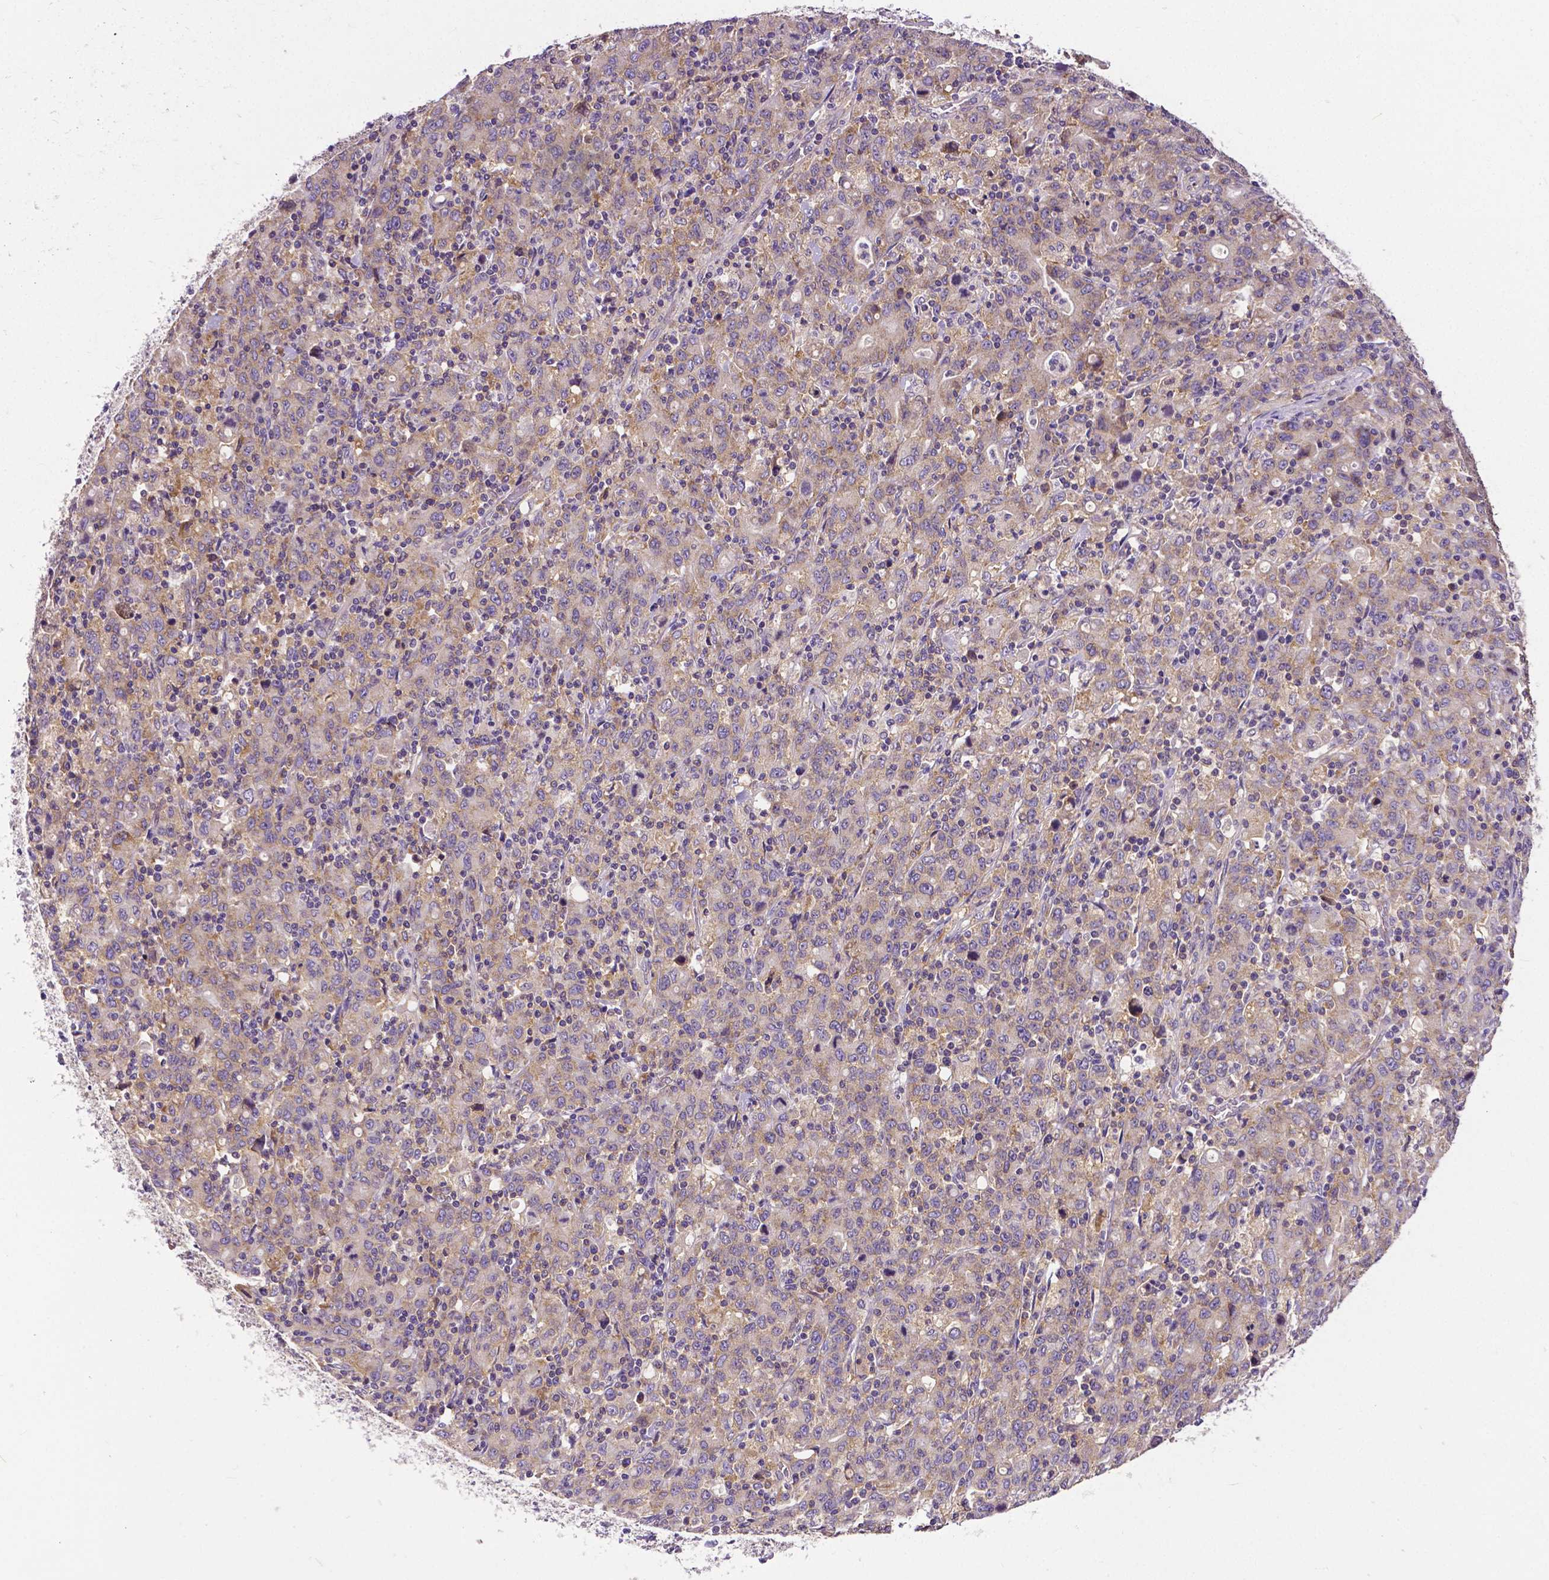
{"staining": {"intensity": "weak", "quantity": "25%-75%", "location": "cytoplasmic/membranous"}, "tissue": "stomach cancer", "cell_type": "Tumor cells", "image_type": "cancer", "snomed": [{"axis": "morphology", "description": "Adenocarcinoma, NOS"}, {"axis": "topography", "description": "Stomach, upper"}], "caption": "Immunohistochemistry of human adenocarcinoma (stomach) demonstrates low levels of weak cytoplasmic/membranous staining in approximately 25%-75% of tumor cells. (DAB = brown stain, brightfield microscopy at high magnification).", "gene": "DICER1", "patient": {"sex": "male", "age": 69}}